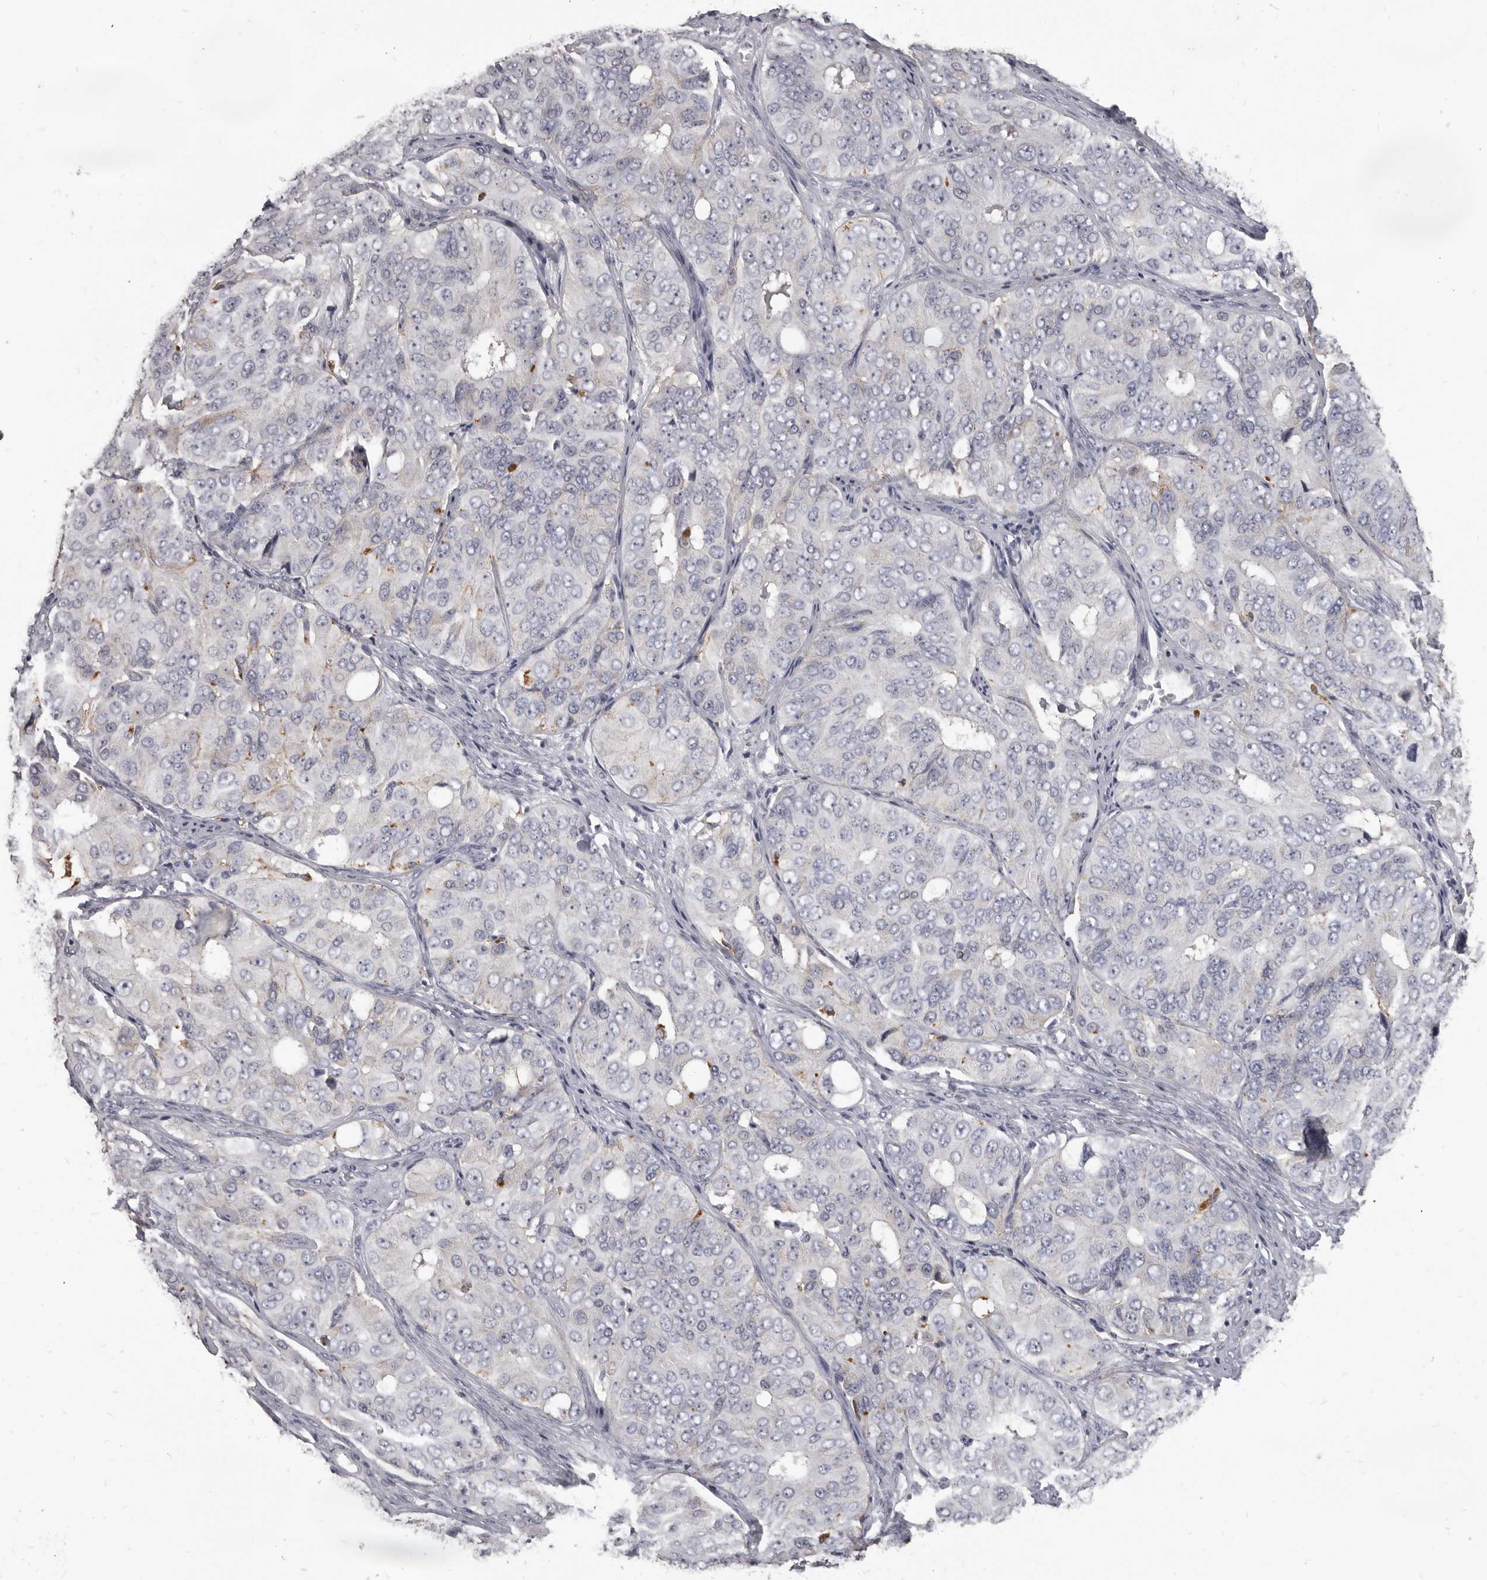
{"staining": {"intensity": "negative", "quantity": "none", "location": "none"}, "tissue": "ovarian cancer", "cell_type": "Tumor cells", "image_type": "cancer", "snomed": [{"axis": "morphology", "description": "Carcinoma, endometroid"}, {"axis": "topography", "description": "Ovary"}], "caption": "Immunohistochemistry image of human ovarian cancer (endometroid carcinoma) stained for a protein (brown), which displays no expression in tumor cells. (DAB (3,3'-diaminobenzidine) IHC with hematoxylin counter stain).", "gene": "PI4K2A", "patient": {"sex": "female", "age": 51}}